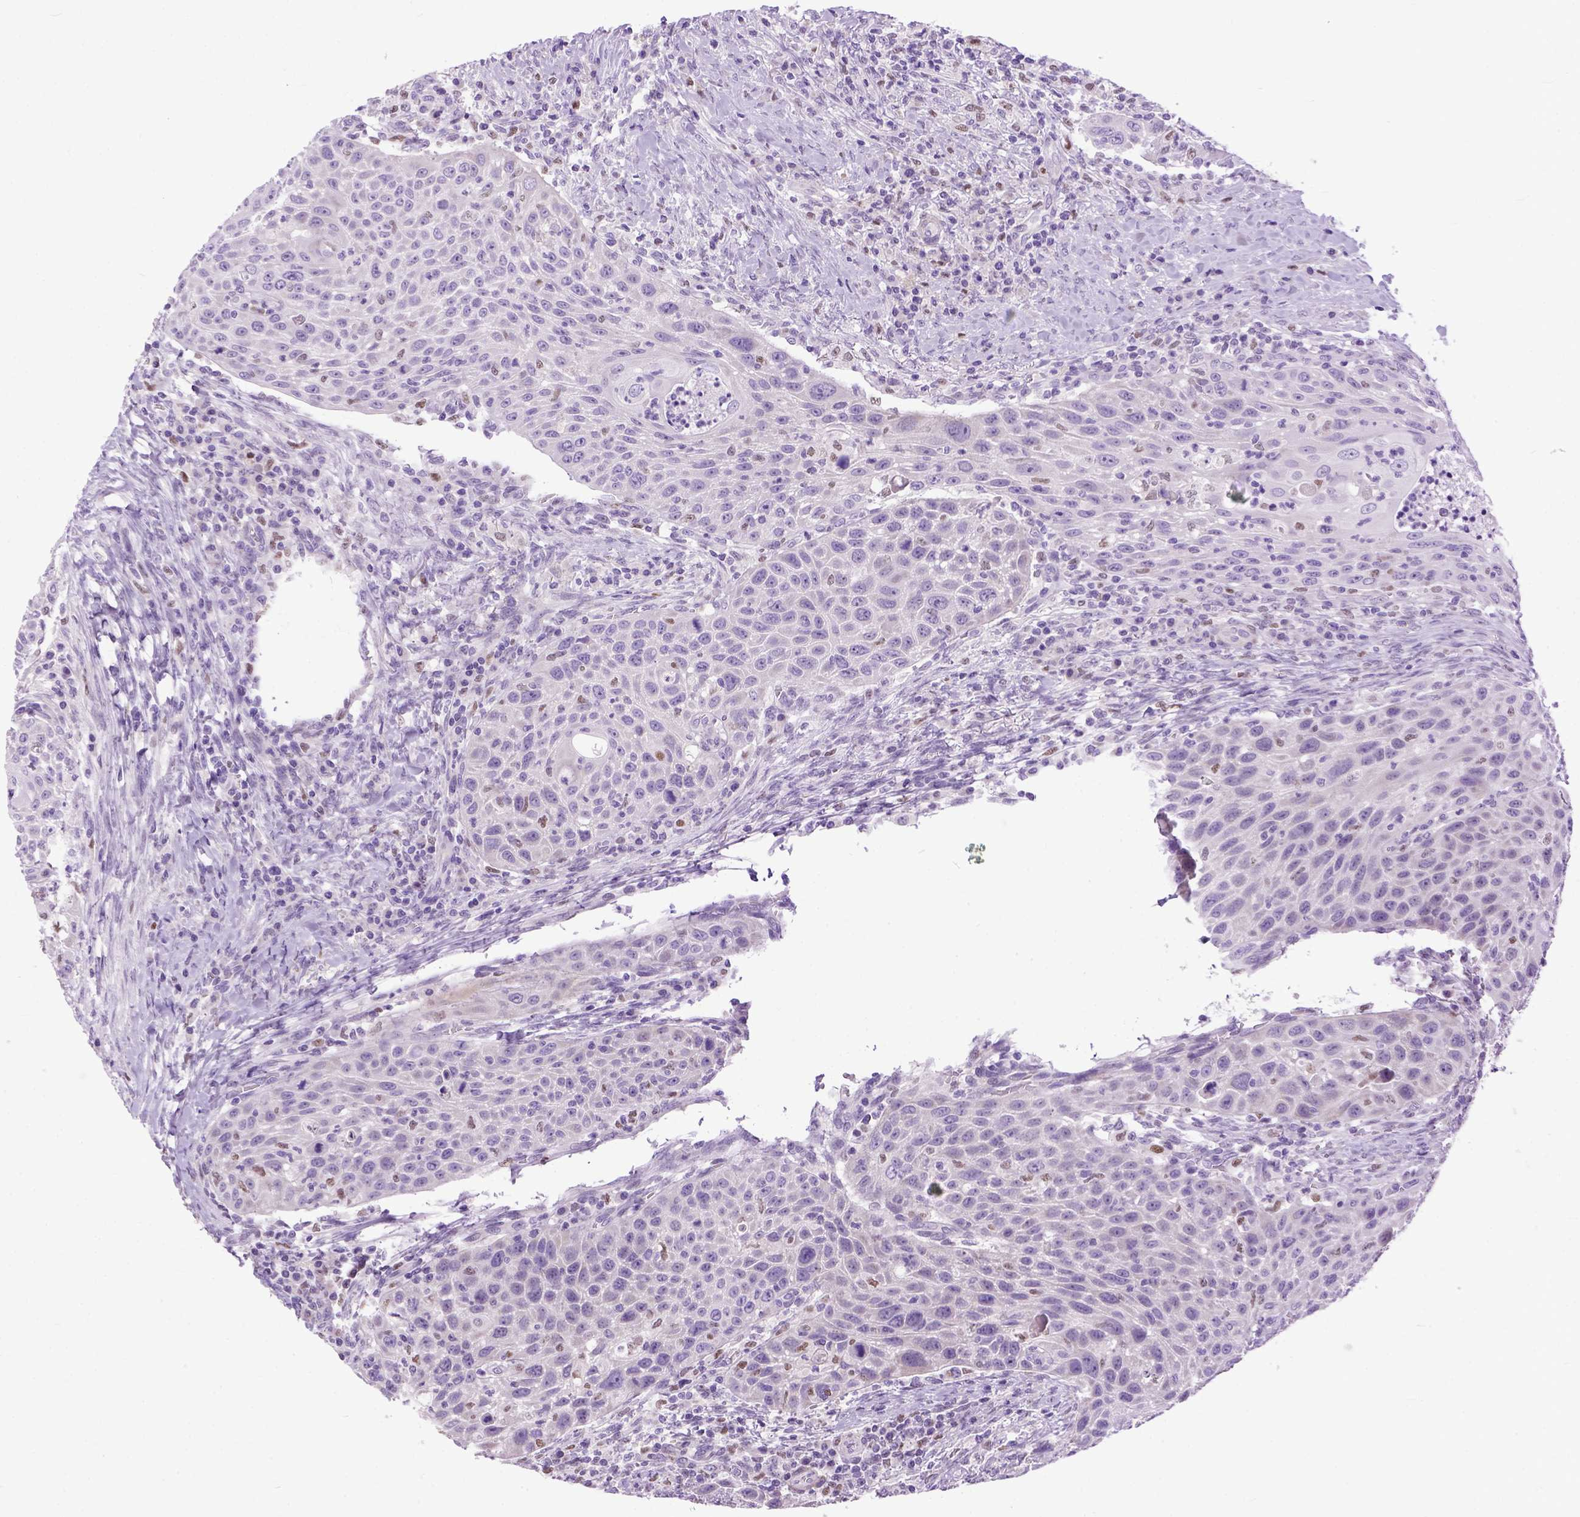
{"staining": {"intensity": "negative", "quantity": "none", "location": "none"}, "tissue": "head and neck cancer", "cell_type": "Tumor cells", "image_type": "cancer", "snomed": [{"axis": "morphology", "description": "Squamous cell carcinoma, NOS"}, {"axis": "topography", "description": "Head-Neck"}], "caption": "An immunohistochemistry (IHC) histopathology image of head and neck squamous cell carcinoma is shown. There is no staining in tumor cells of head and neck squamous cell carcinoma.", "gene": "CRB1", "patient": {"sex": "male", "age": 69}}